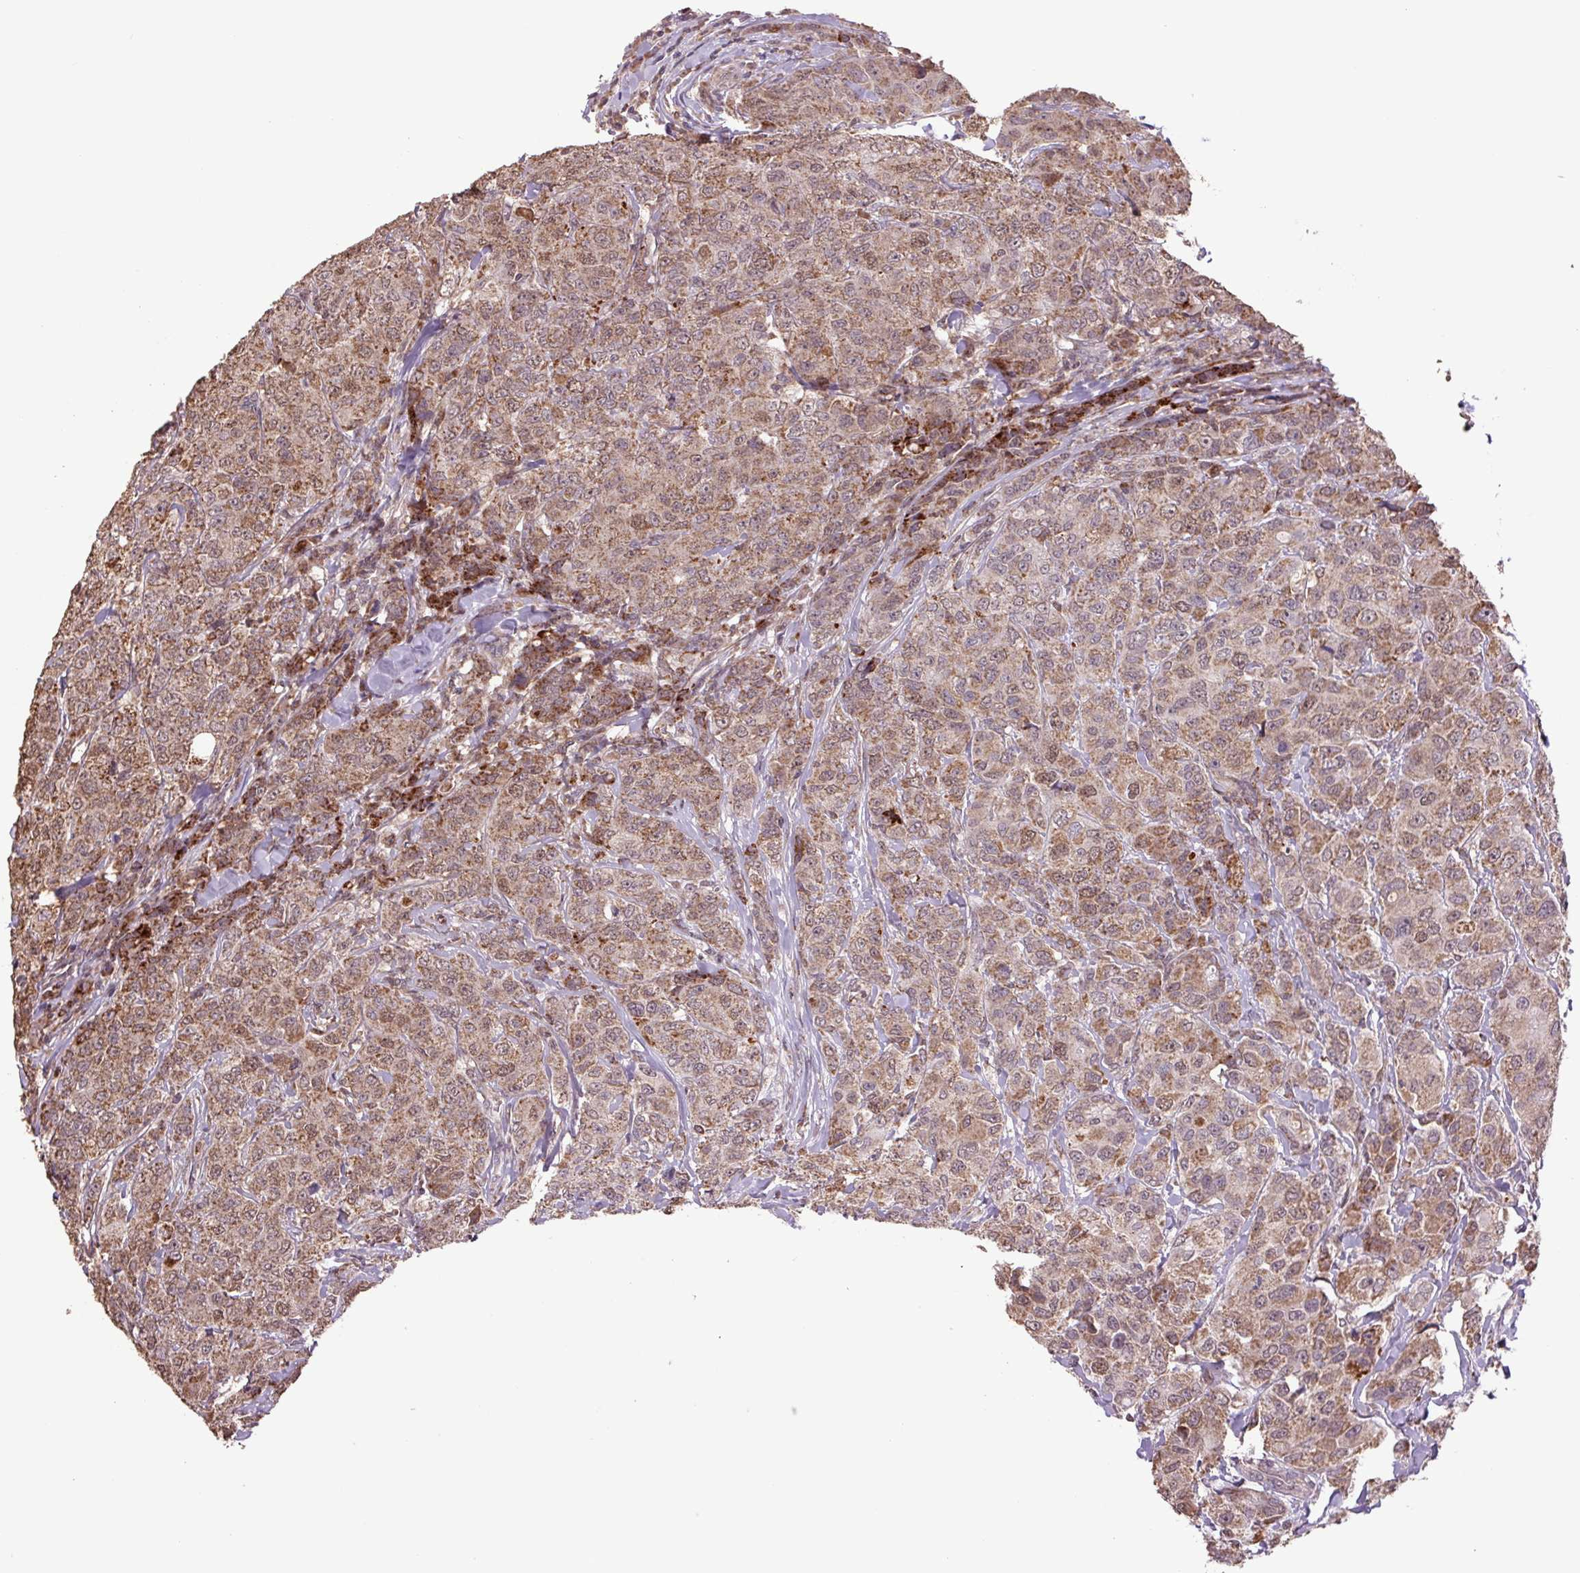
{"staining": {"intensity": "moderate", "quantity": ">75%", "location": "cytoplasmic/membranous"}, "tissue": "breast cancer", "cell_type": "Tumor cells", "image_type": "cancer", "snomed": [{"axis": "morphology", "description": "Duct carcinoma"}, {"axis": "topography", "description": "Breast"}], "caption": "Immunohistochemistry micrograph of neoplastic tissue: human breast infiltrating ductal carcinoma stained using IHC shows medium levels of moderate protein expression localized specifically in the cytoplasmic/membranous of tumor cells, appearing as a cytoplasmic/membranous brown color.", "gene": "TMEM160", "patient": {"sex": "female", "age": 43}}